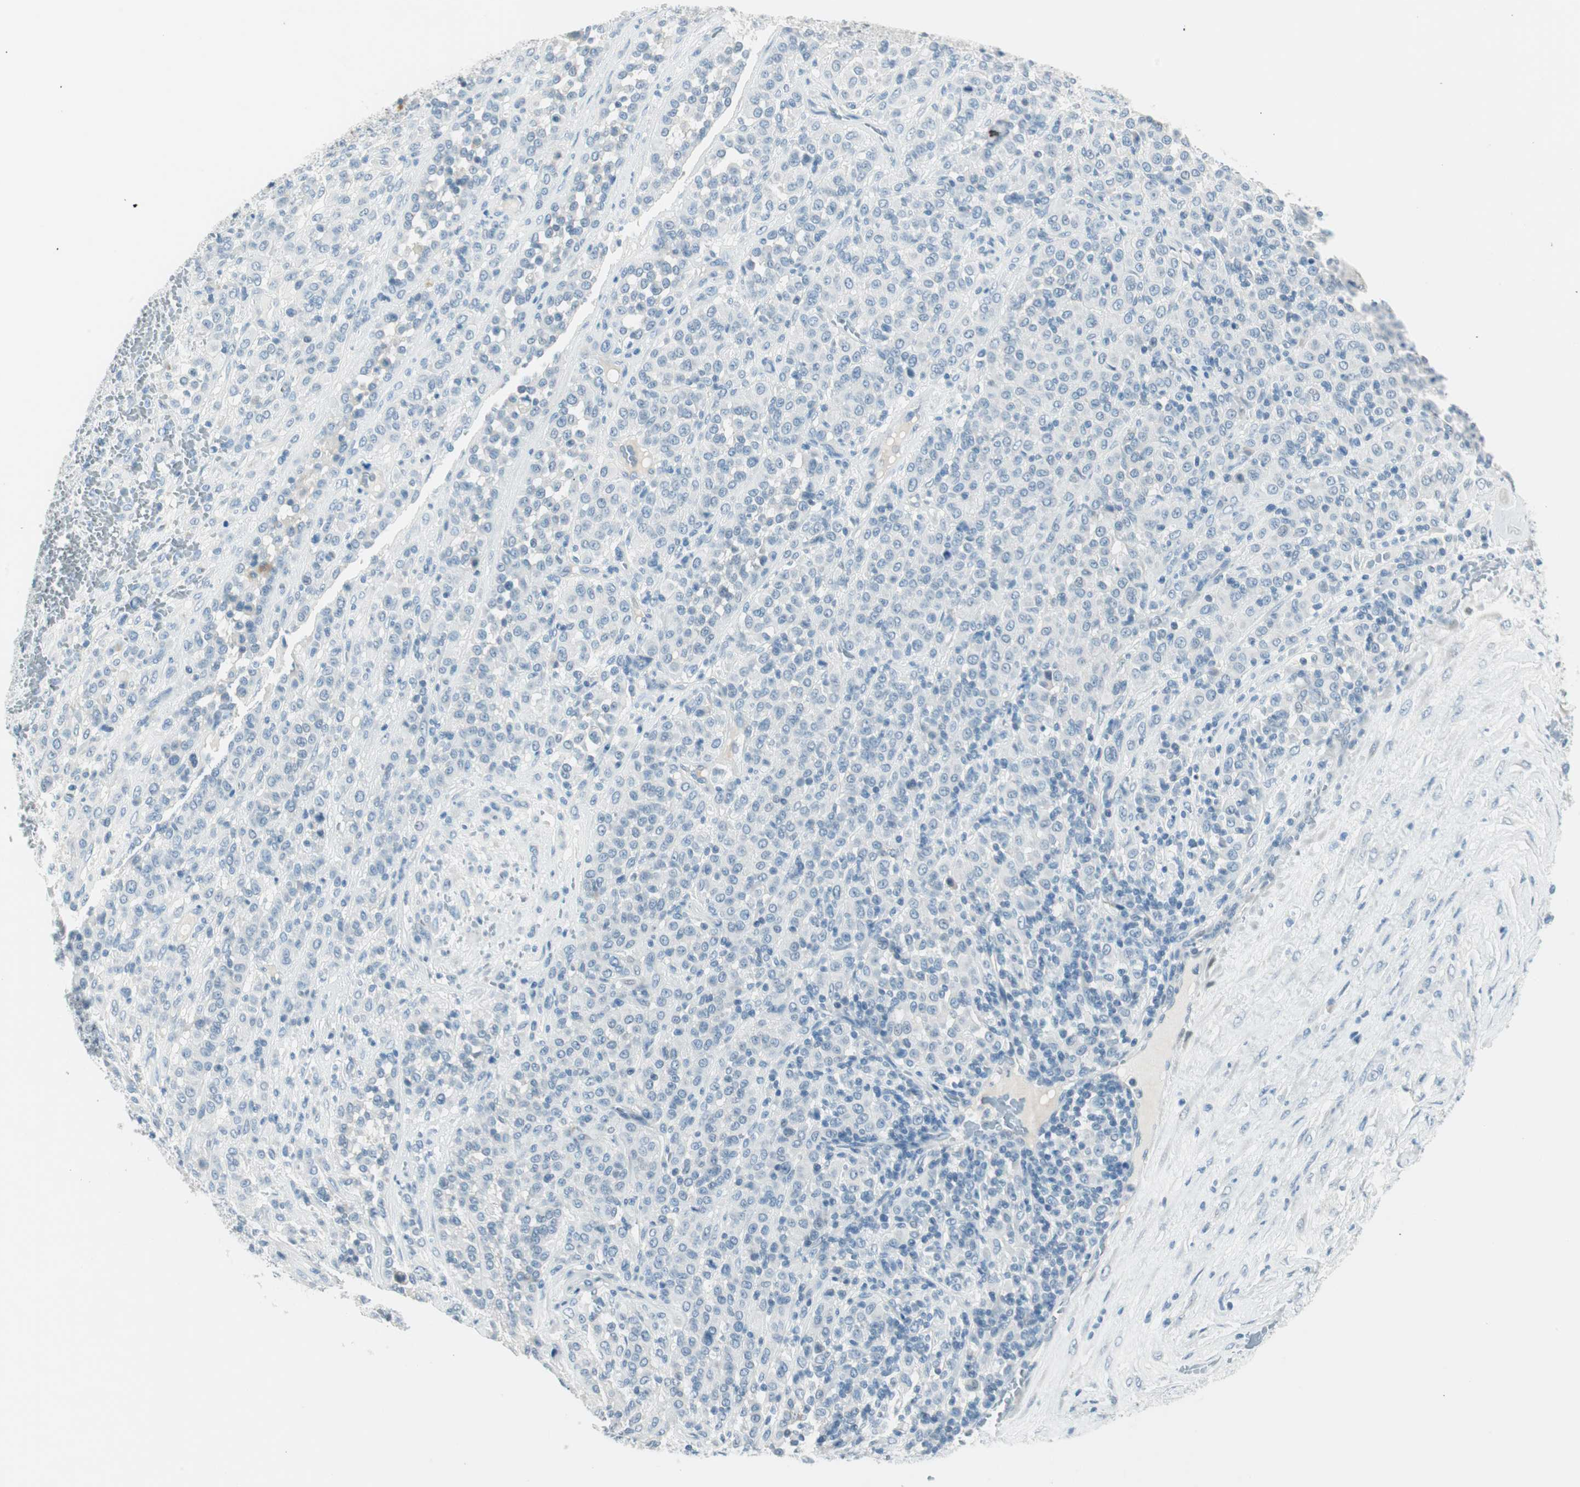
{"staining": {"intensity": "negative", "quantity": "none", "location": "none"}, "tissue": "melanoma", "cell_type": "Tumor cells", "image_type": "cancer", "snomed": [{"axis": "morphology", "description": "Malignant melanoma, Metastatic site"}, {"axis": "topography", "description": "Pancreas"}], "caption": "The IHC photomicrograph has no significant expression in tumor cells of malignant melanoma (metastatic site) tissue. (Brightfield microscopy of DAB (3,3'-diaminobenzidine) immunohistochemistry (IHC) at high magnification).", "gene": "GNAO1", "patient": {"sex": "female", "age": 30}}